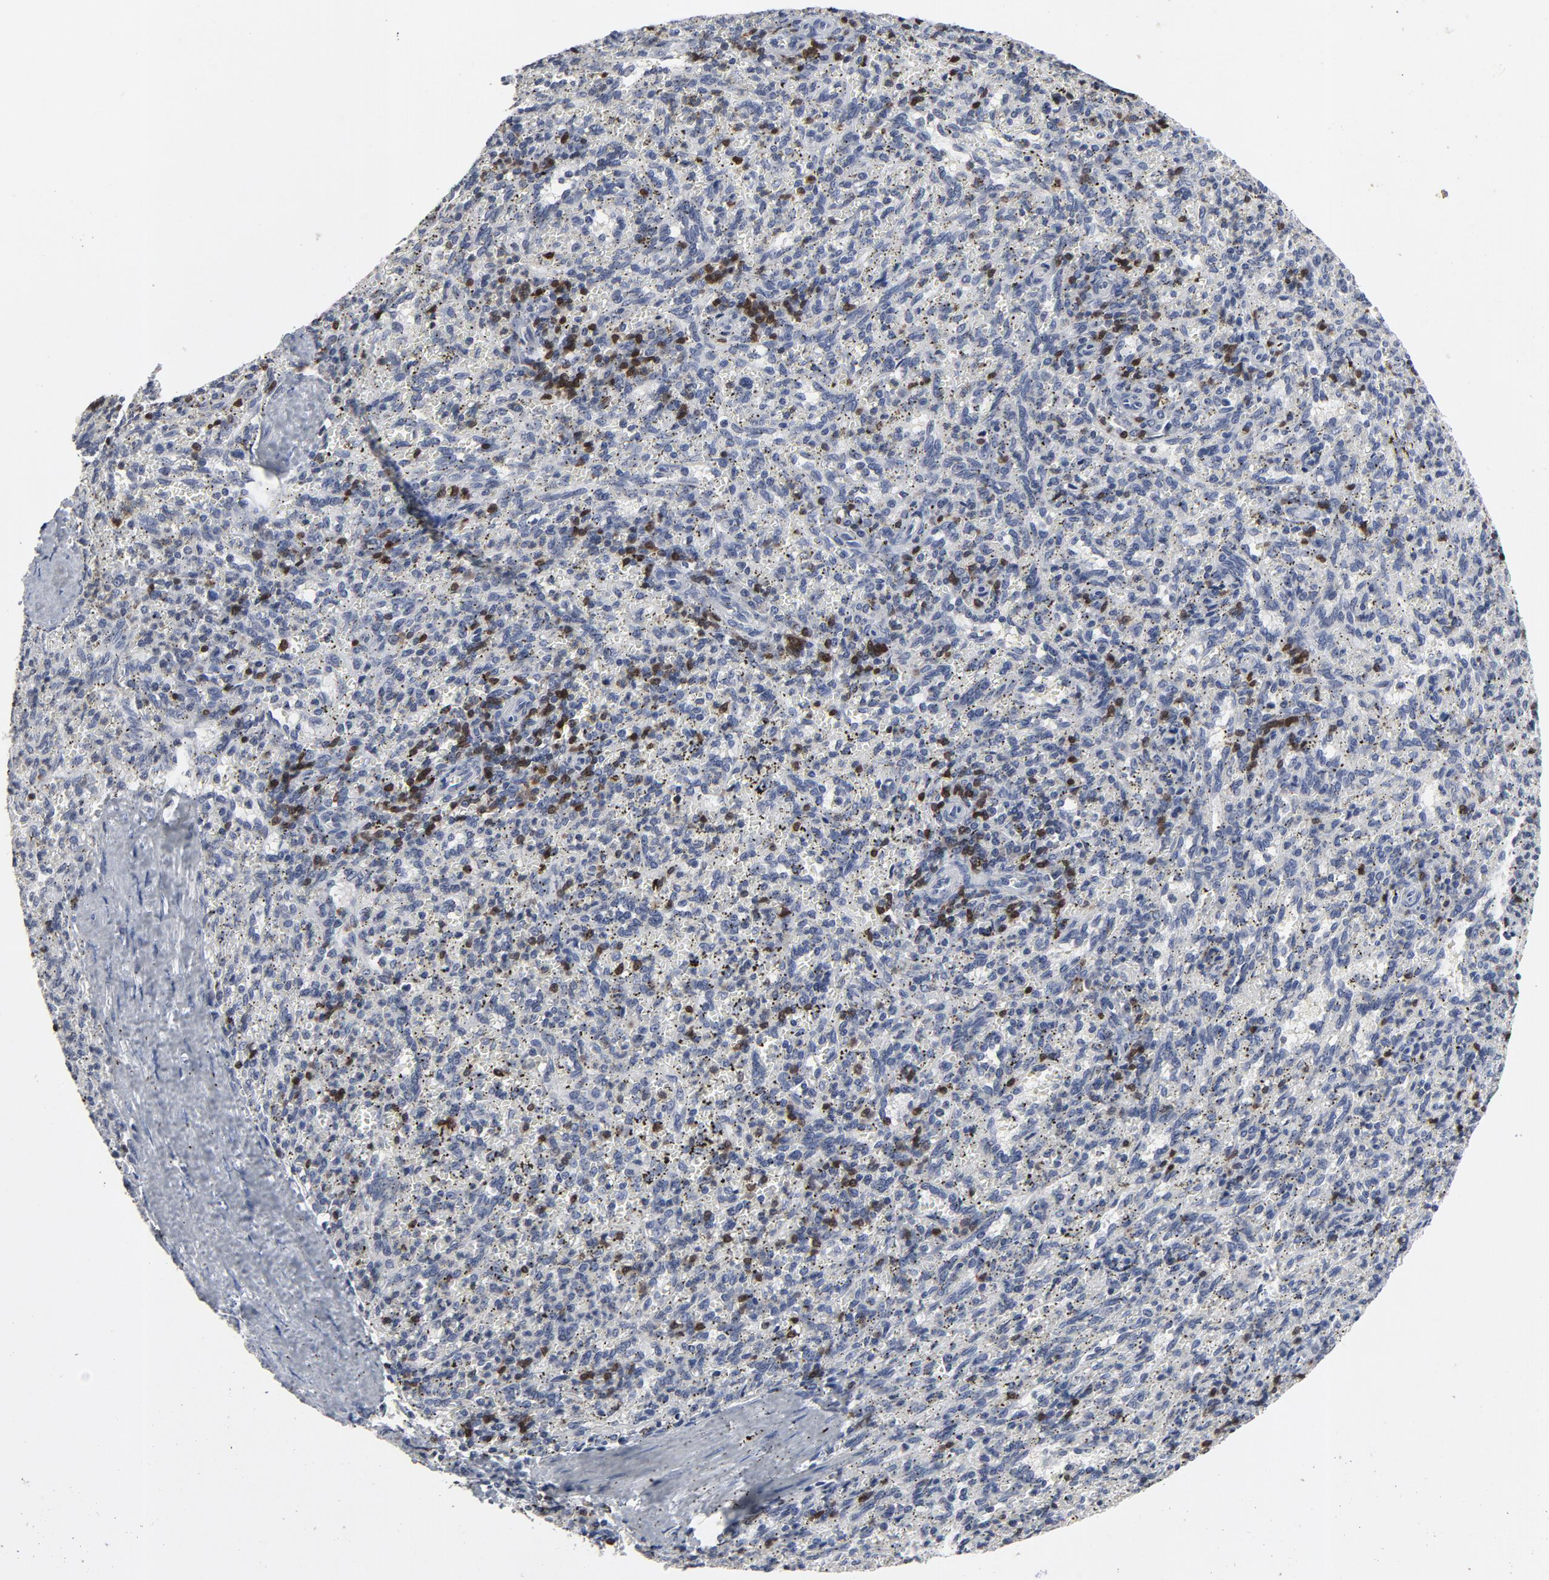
{"staining": {"intensity": "strong", "quantity": "<25%", "location": "cytoplasmic/membranous"}, "tissue": "spleen", "cell_type": "Cells in red pulp", "image_type": "normal", "snomed": [{"axis": "morphology", "description": "Normal tissue, NOS"}, {"axis": "topography", "description": "Spleen"}], "caption": "Immunohistochemical staining of unremarkable spleen displays medium levels of strong cytoplasmic/membranous staining in approximately <25% of cells in red pulp. (IHC, brightfield microscopy, high magnification).", "gene": "TCL1A", "patient": {"sex": "female", "age": 10}}